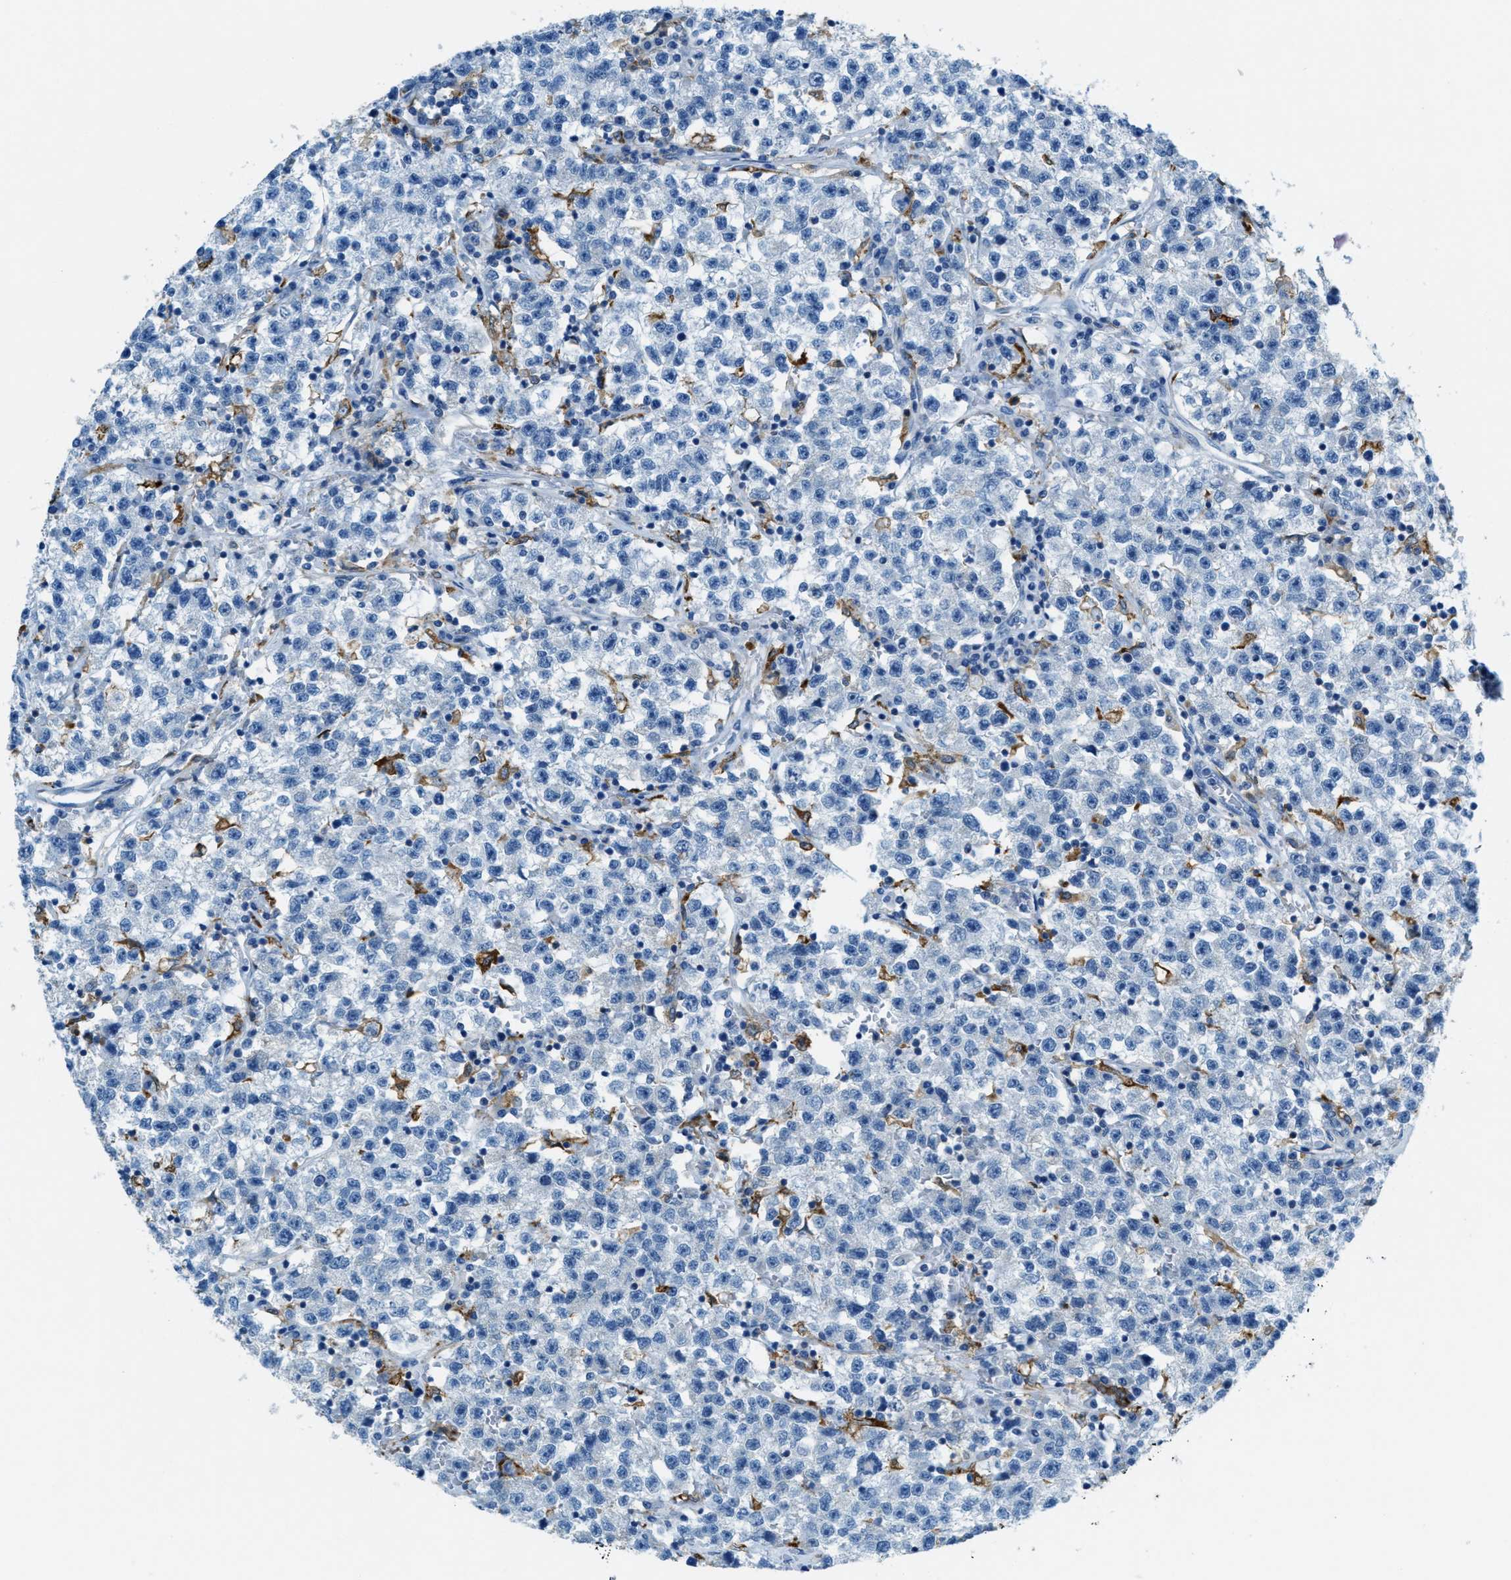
{"staining": {"intensity": "negative", "quantity": "none", "location": "none"}, "tissue": "testis cancer", "cell_type": "Tumor cells", "image_type": "cancer", "snomed": [{"axis": "morphology", "description": "Seminoma, NOS"}, {"axis": "topography", "description": "Testis"}], "caption": "High magnification brightfield microscopy of seminoma (testis) stained with DAB (brown) and counterstained with hematoxylin (blue): tumor cells show no significant staining.", "gene": "MATCAP2", "patient": {"sex": "male", "age": 22}}